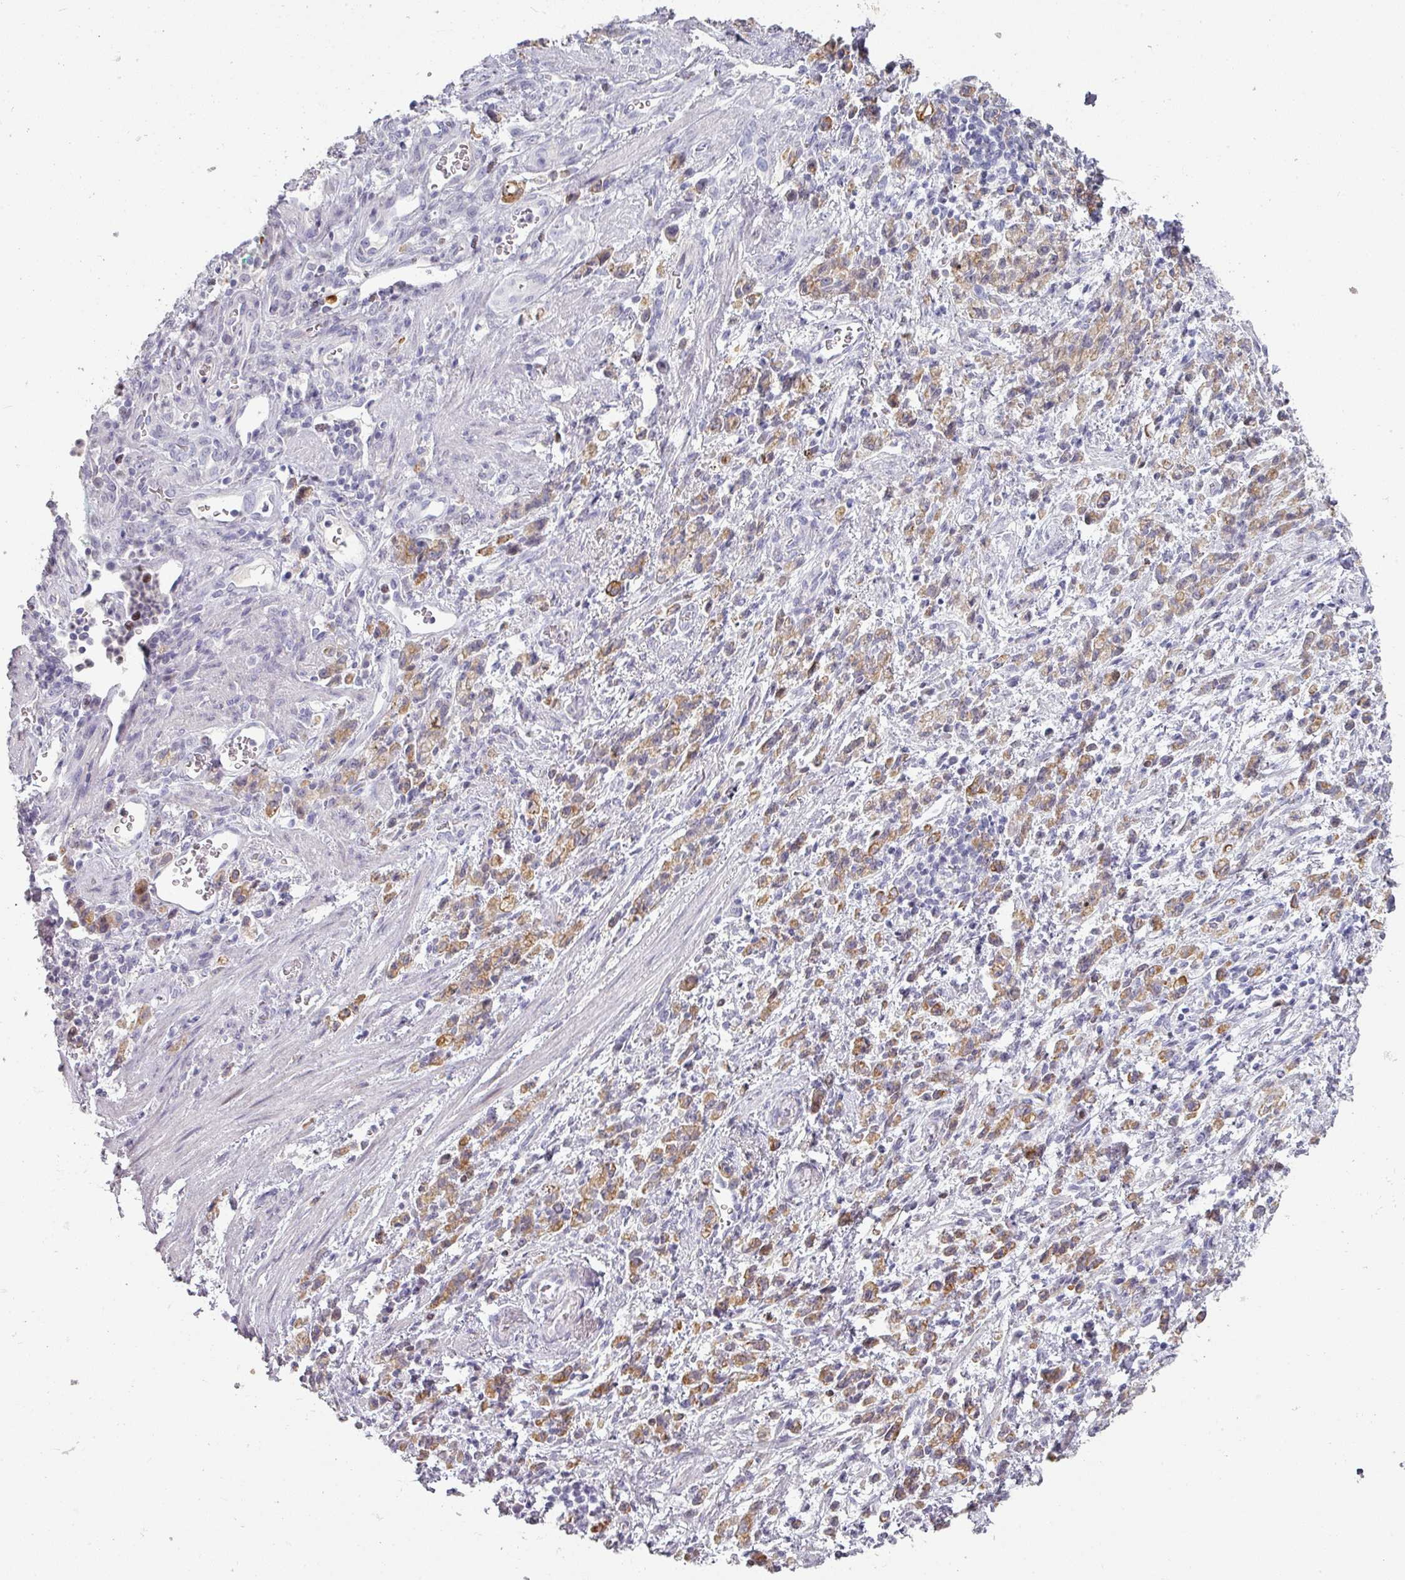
{"staining": {"intensity": "strong", "quantity": ">75%", "location": "cytoplasmic/membranous"}, "tissue": "stomach cancer", "cell_type": "Tumor cells", "image_type": "cancer", "snomed": [{"axis": "morphology", "description": "Adenocarcinoma, NOS"}, {"axis": "topography", "description": "Stomach"}], "caption": "DAB (3,3'-diaminobenzidine) immunohistochemical staining of stomach adenocarcinoma demonstrates strong cytoplasmic/membranous protein staining in about >75% of tumor cells.", "gene": "GTF2H3", "patient": {"sex": "male", "age": 77}}